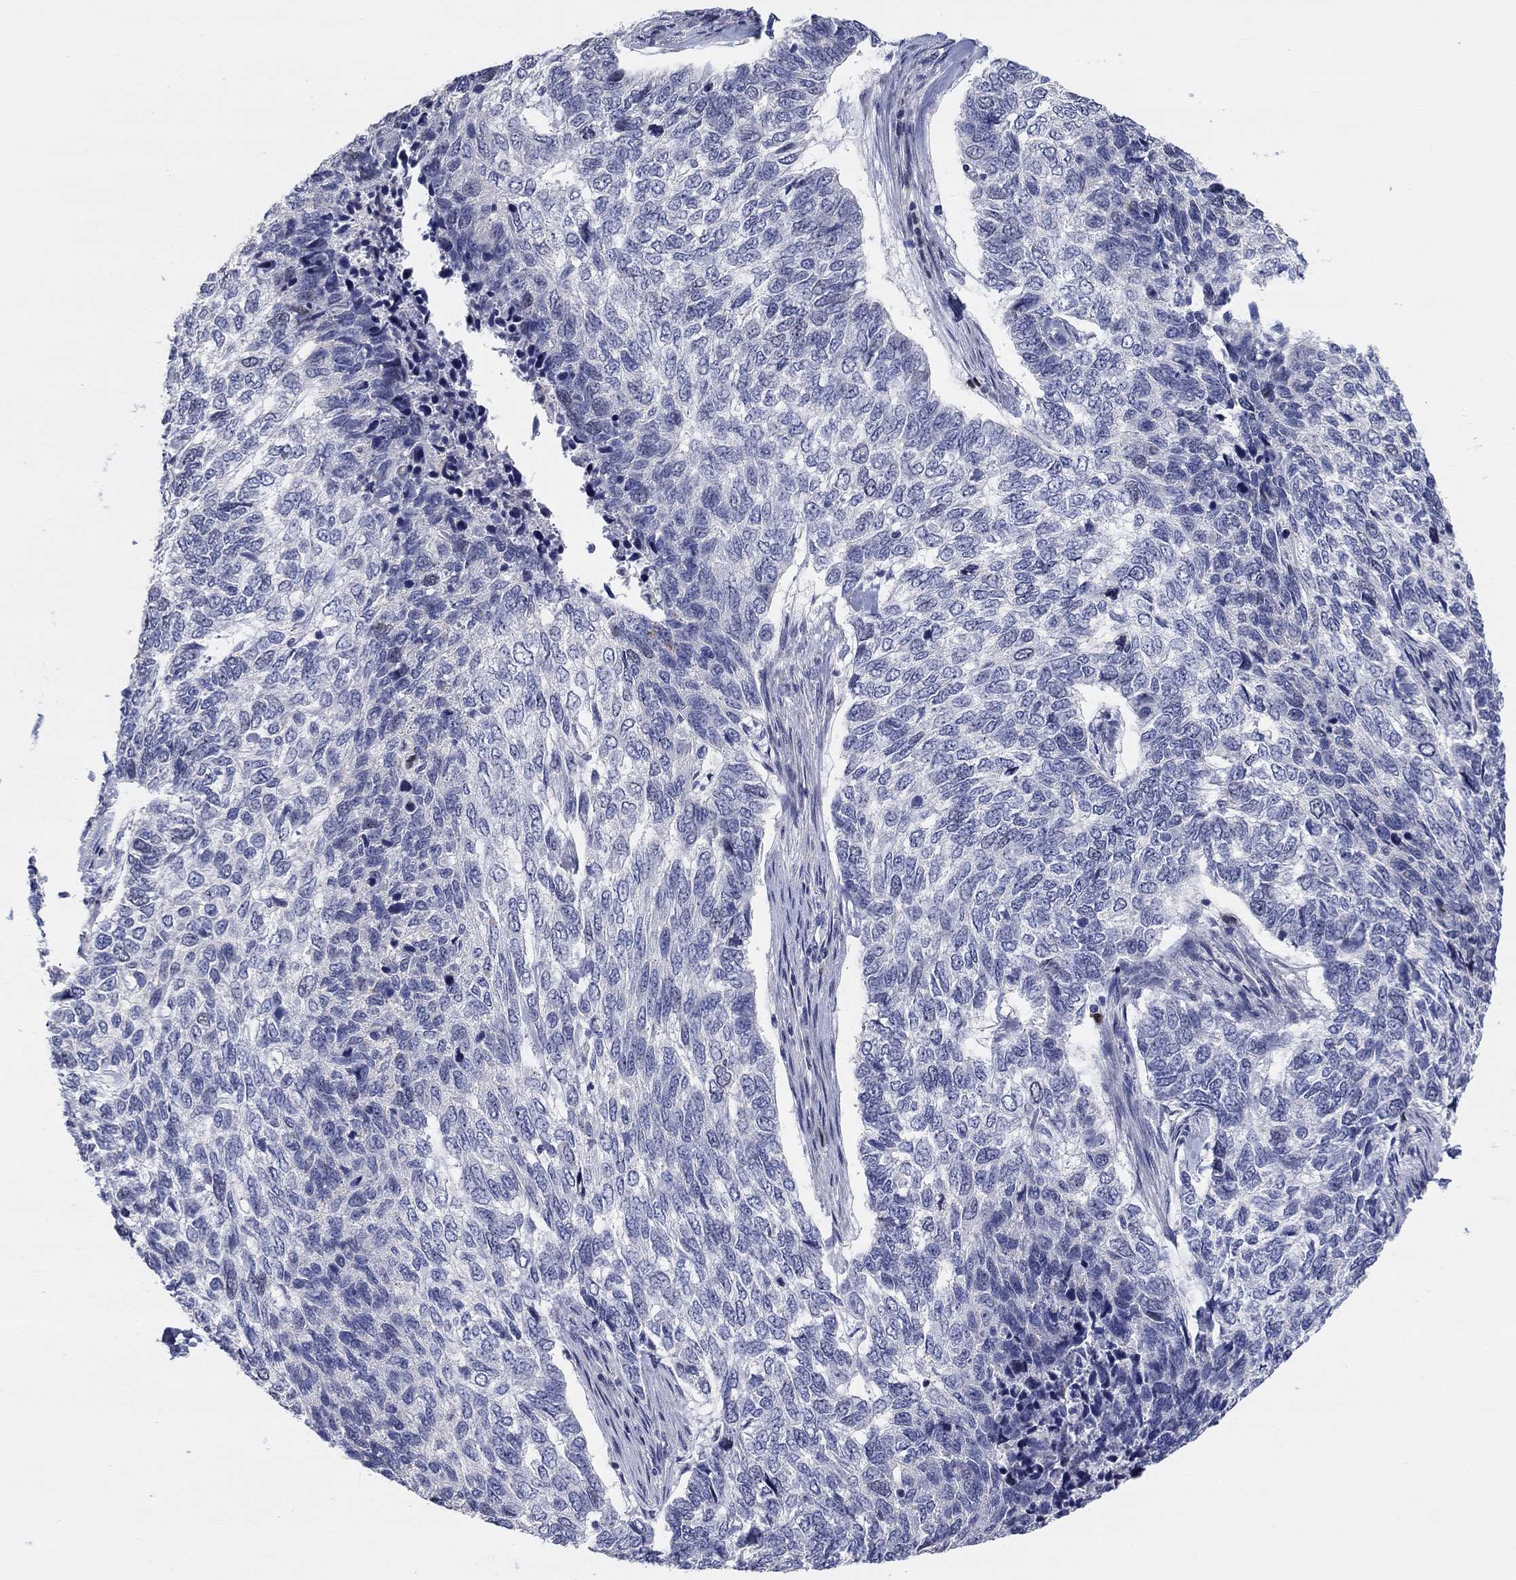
{"staining": {"intensity": "negative", "quantity": "none", "location": "none"}, "tissue": "skin cancer", "cell_type": "Tumor cells", "image_type": "cancer", "snomed": [{"axis": "morphology", "description": "Basal cell carcinoma"}, {"axis": "topography", "description": "Skin"}], "caption": "DAB immunohistochemical staining of skin cancer (basal cell carcinoma) exhibits no significant staining in tumor cells.", "gene": "PRC1", "patient": {"sex": "female", "age": 65}}